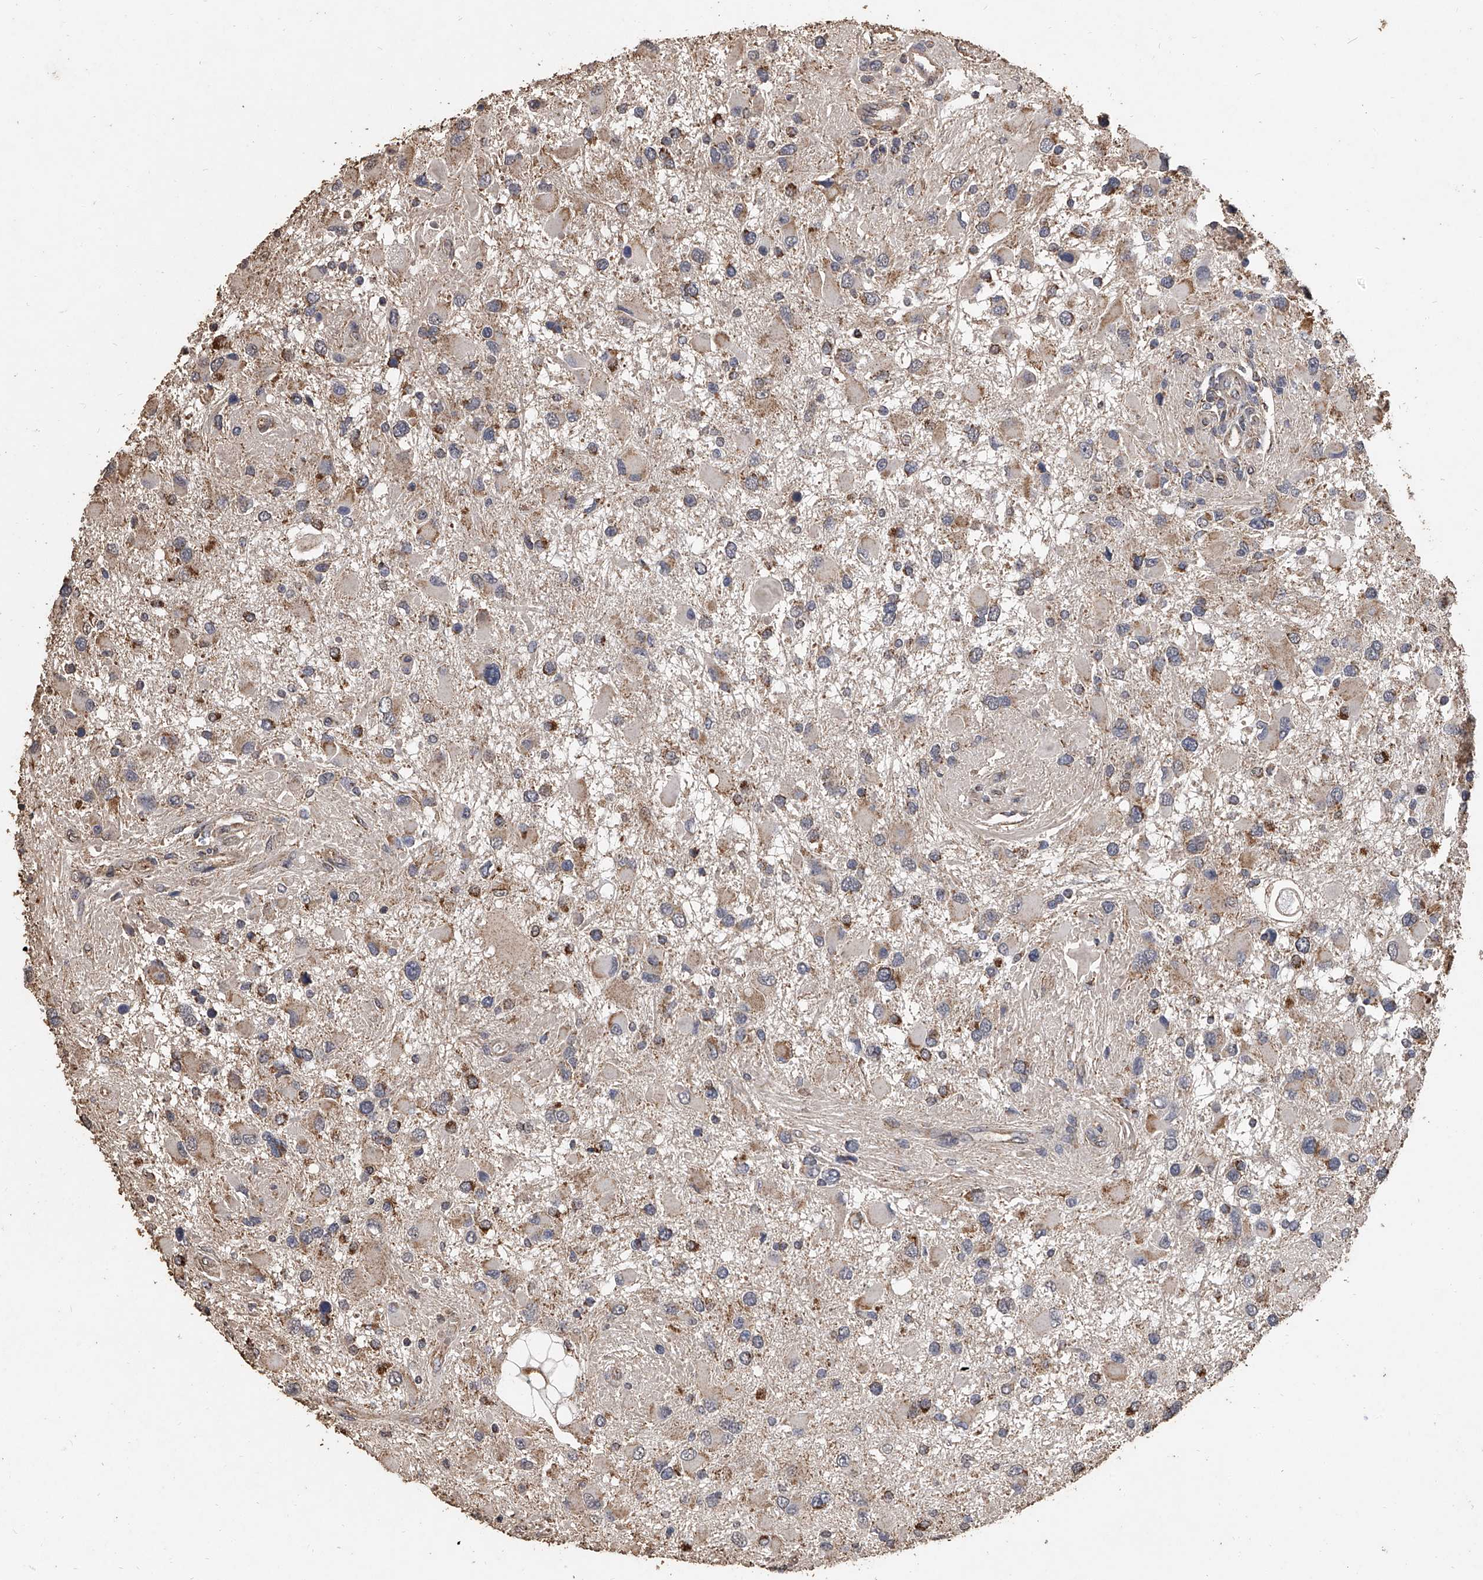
{"staining": {"intensity": "strong", "quantity": "<25%", "location": "cytoplasmic/membranous"}, "tissue": "glioma", "cell_type": "Tumor cells", "image_type": "cancer", "snomed": [{"axis": "morphology", "description": "Glioma, malignant, High grade"}, {"axis": "topography", "description": "Brain"}], "caption": "Protein analysis of glioma tissue shows strong cytoplasmic/membranous expression in about <25% of tumor cells.", "gene": "MRPL28", "patient": {"sex": "male", "age": 53}}